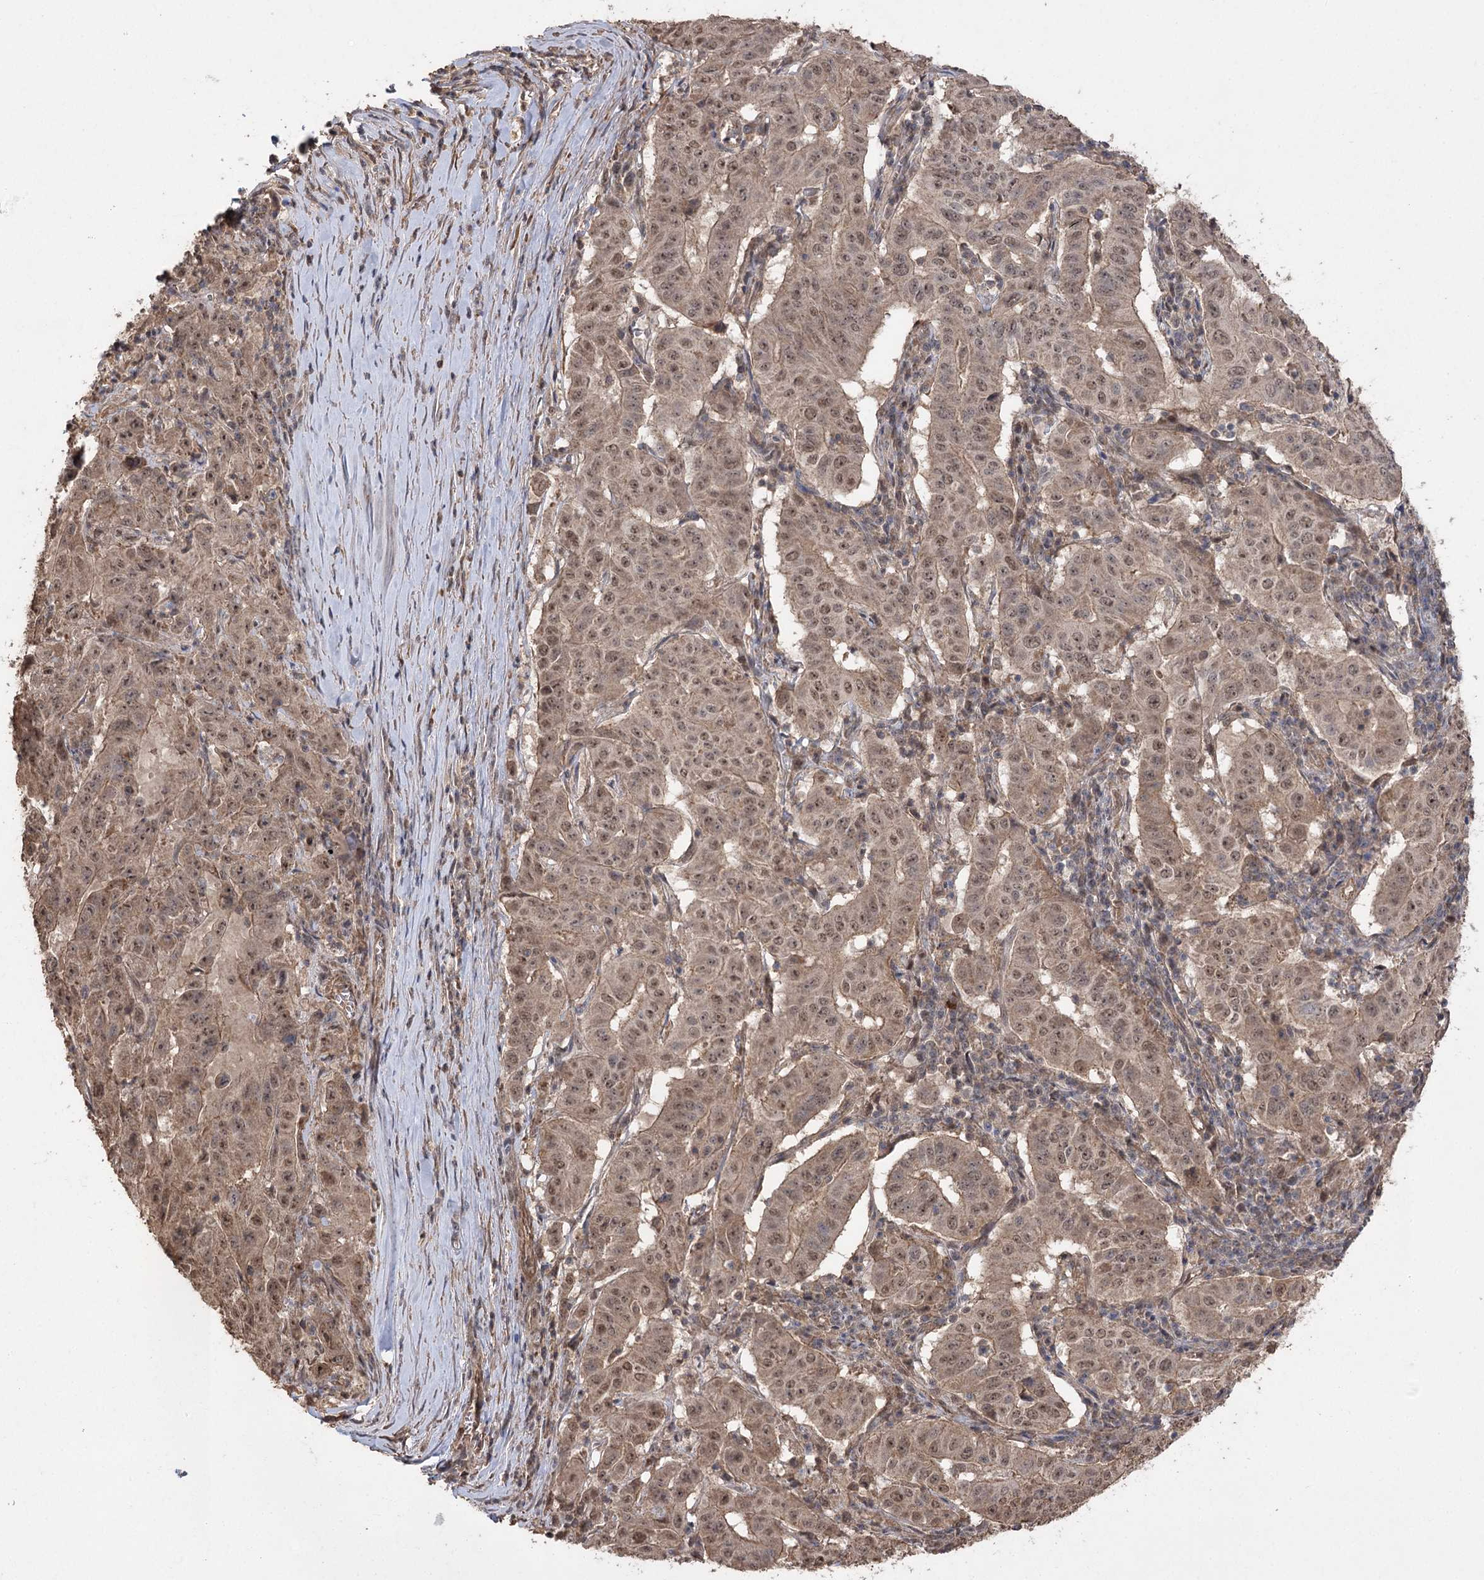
{"staining": {"intensity": "moderate", "quantity": ">75%", "location": "cytoplasmic/membranous,nuclear"}, "tissue": "pancreatic cancer", "cell_type": "Tumor cells", "image_type": "cancer", "snomed": [{"axis": "morphology", "description": "Adenocarcinoma, NOS"}, {"axis": "topography", "description": "Pancreas"}], "caption": "Human pancreatic cancer stained for a protein (brown) shows moderate cytoplasmic/membranous and nuclear positive staining in approximately >75% of tumor cells.", "gene": "TENM2", "patient": {"sex": "male", "age": 63}}